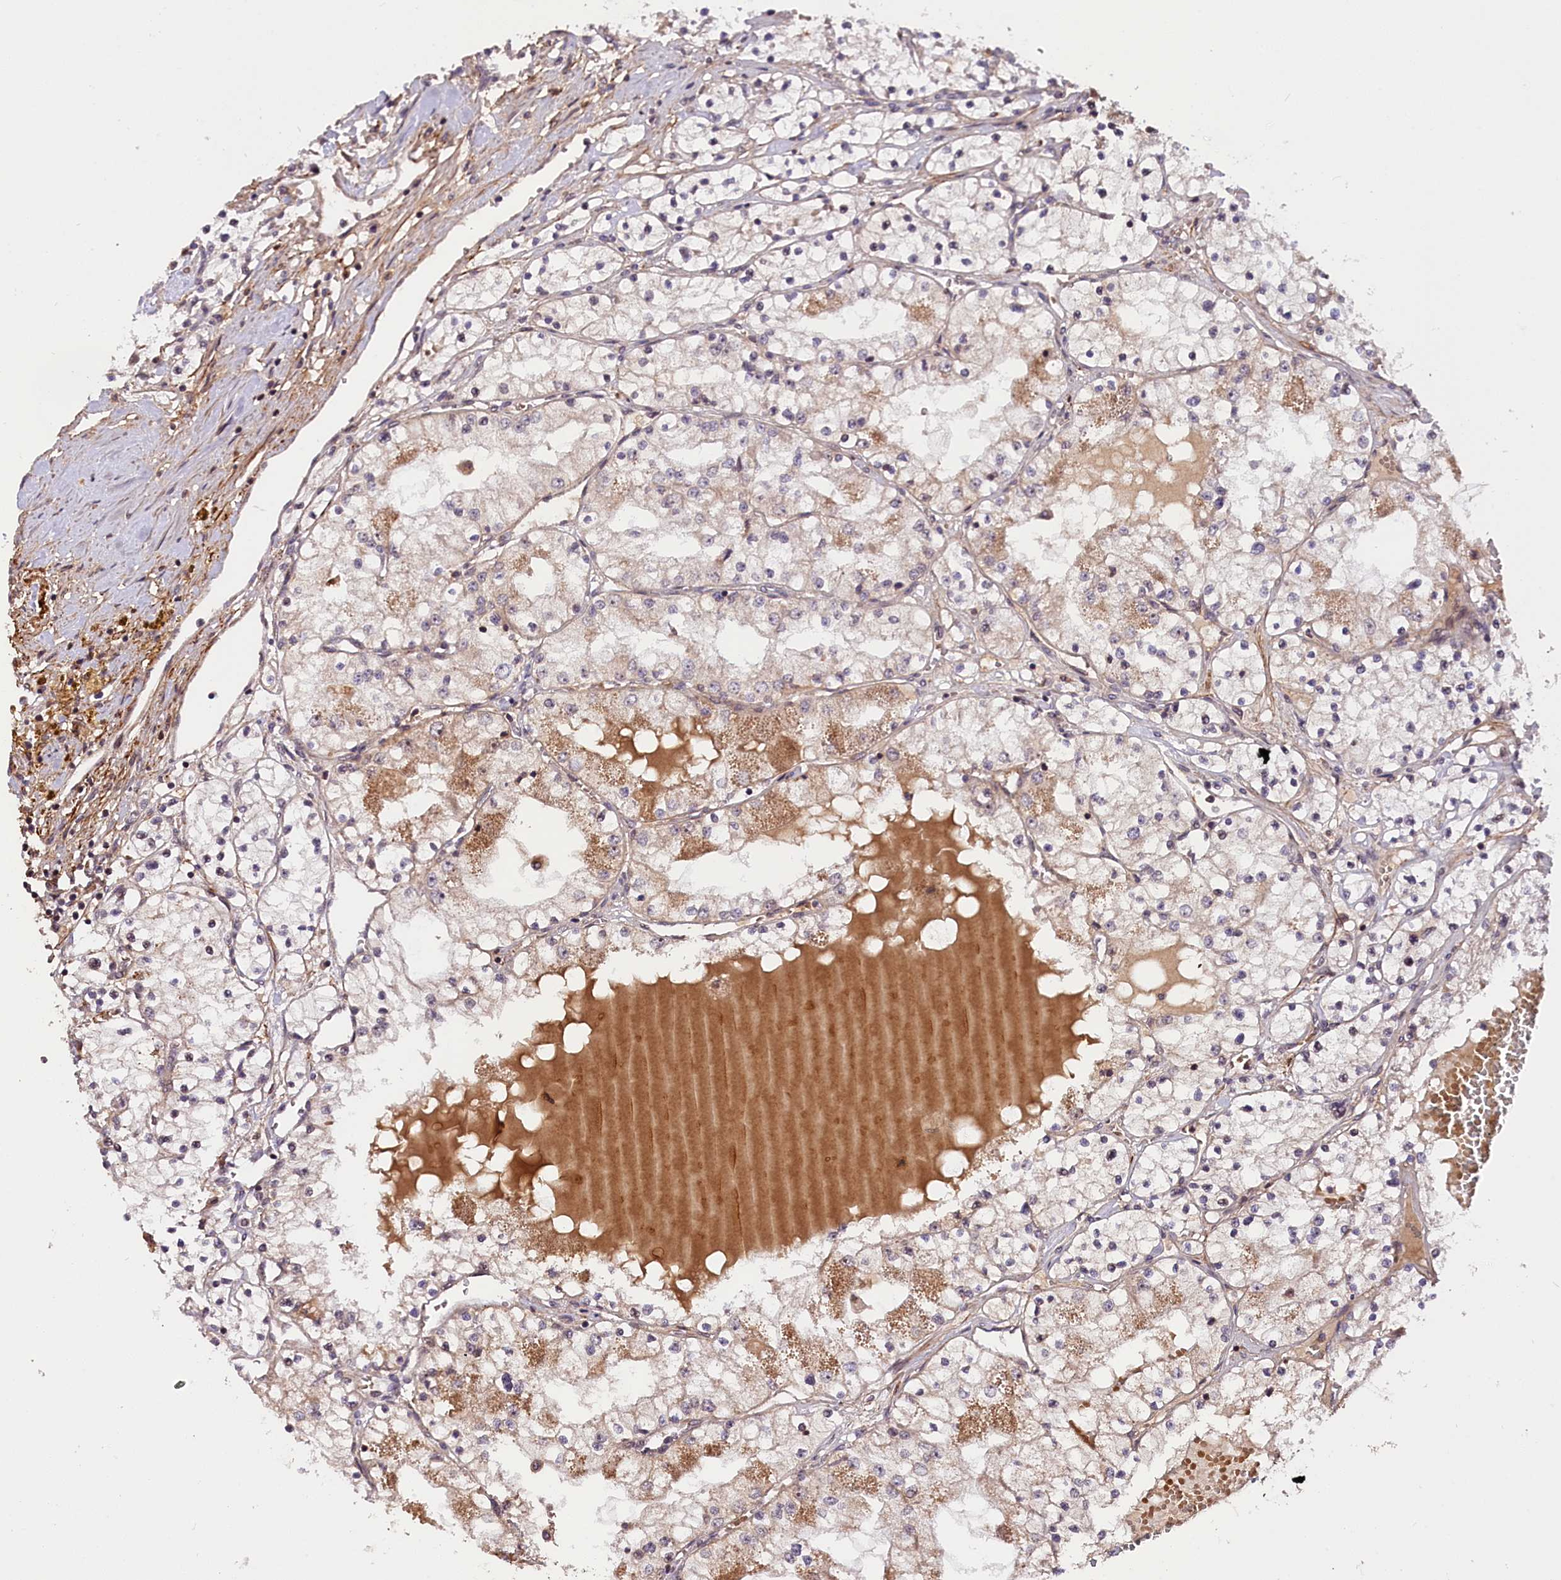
{"staining": {"intensity": "negative", "quantity": "none", "location": "none"}, "tissue": "renal cancer", "cell_type": "Tumor cells", "image_type": "cancer", "snomed": [{"axis": "morphology", "description": "Normal tissue, NOS"}, {"axis": "morphology", "description": "Adenocarcinoma, NOS"}, {"axis": "topography", "description": "Kidney"}], "caption": "Protein analysis of renal cancer demonstrates no significant positivity in tumor cells.", "gene": "ZNF480", "patient": {"sex": "male", "age": 68}}